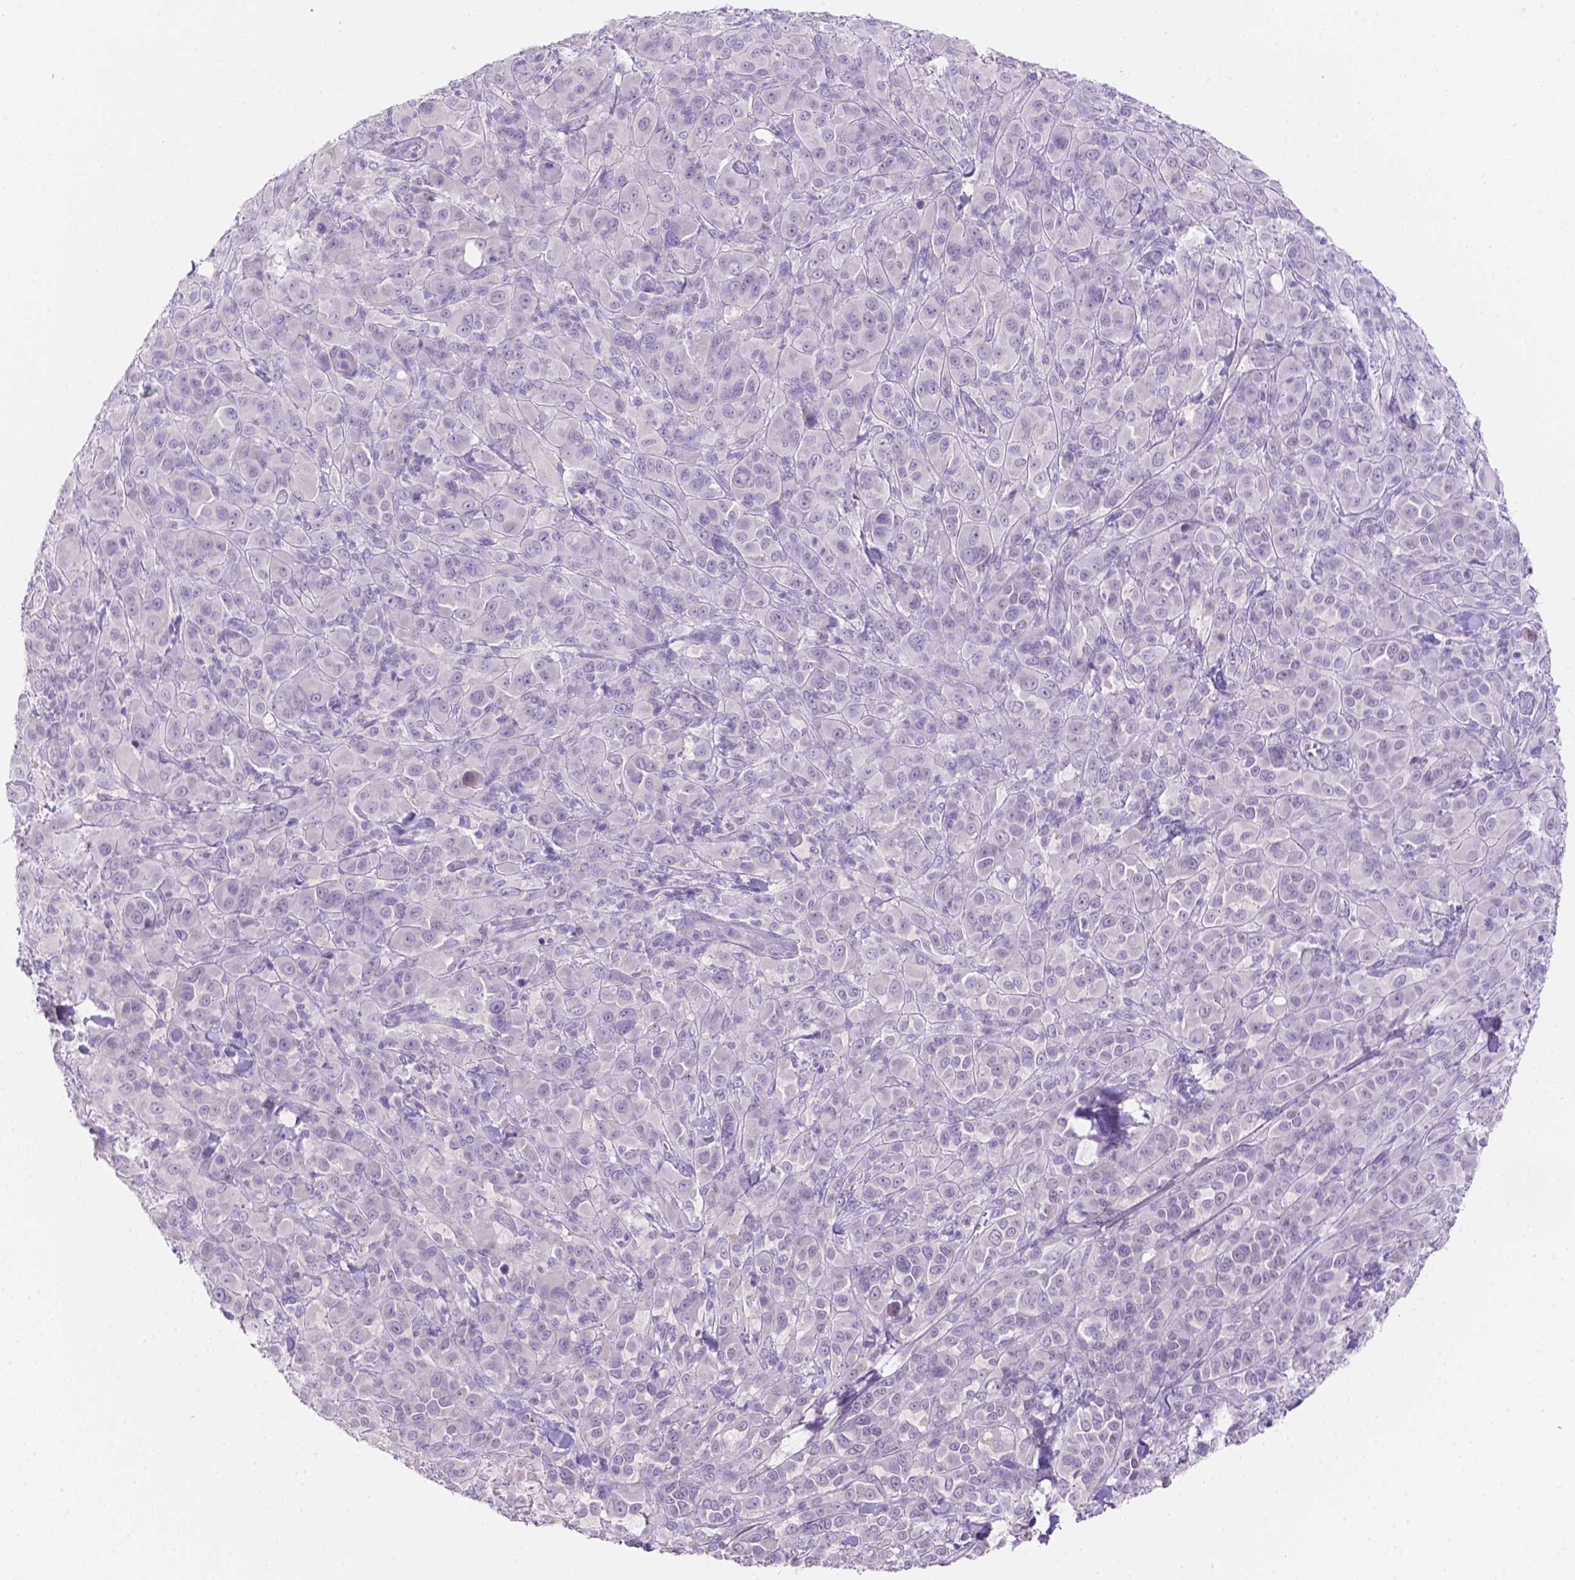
{"staining": {"intensity": "negative", "quantity": "none", "location": "none"}, "tissue": "melanoma", "cell_type": "Tumor cells", "image_type": "cancer", "snomed": [{"axis": "morphology", "description": "Malignant melanoma, NOS"}, {"axis": "topography", "description": "Skin"}], "caption": "A micrograph of melanoma stained for a protein reveals no brown staining in tumor cells.", "gene": "NXPE2", "patient": {"sex": "female", "age": 87}}